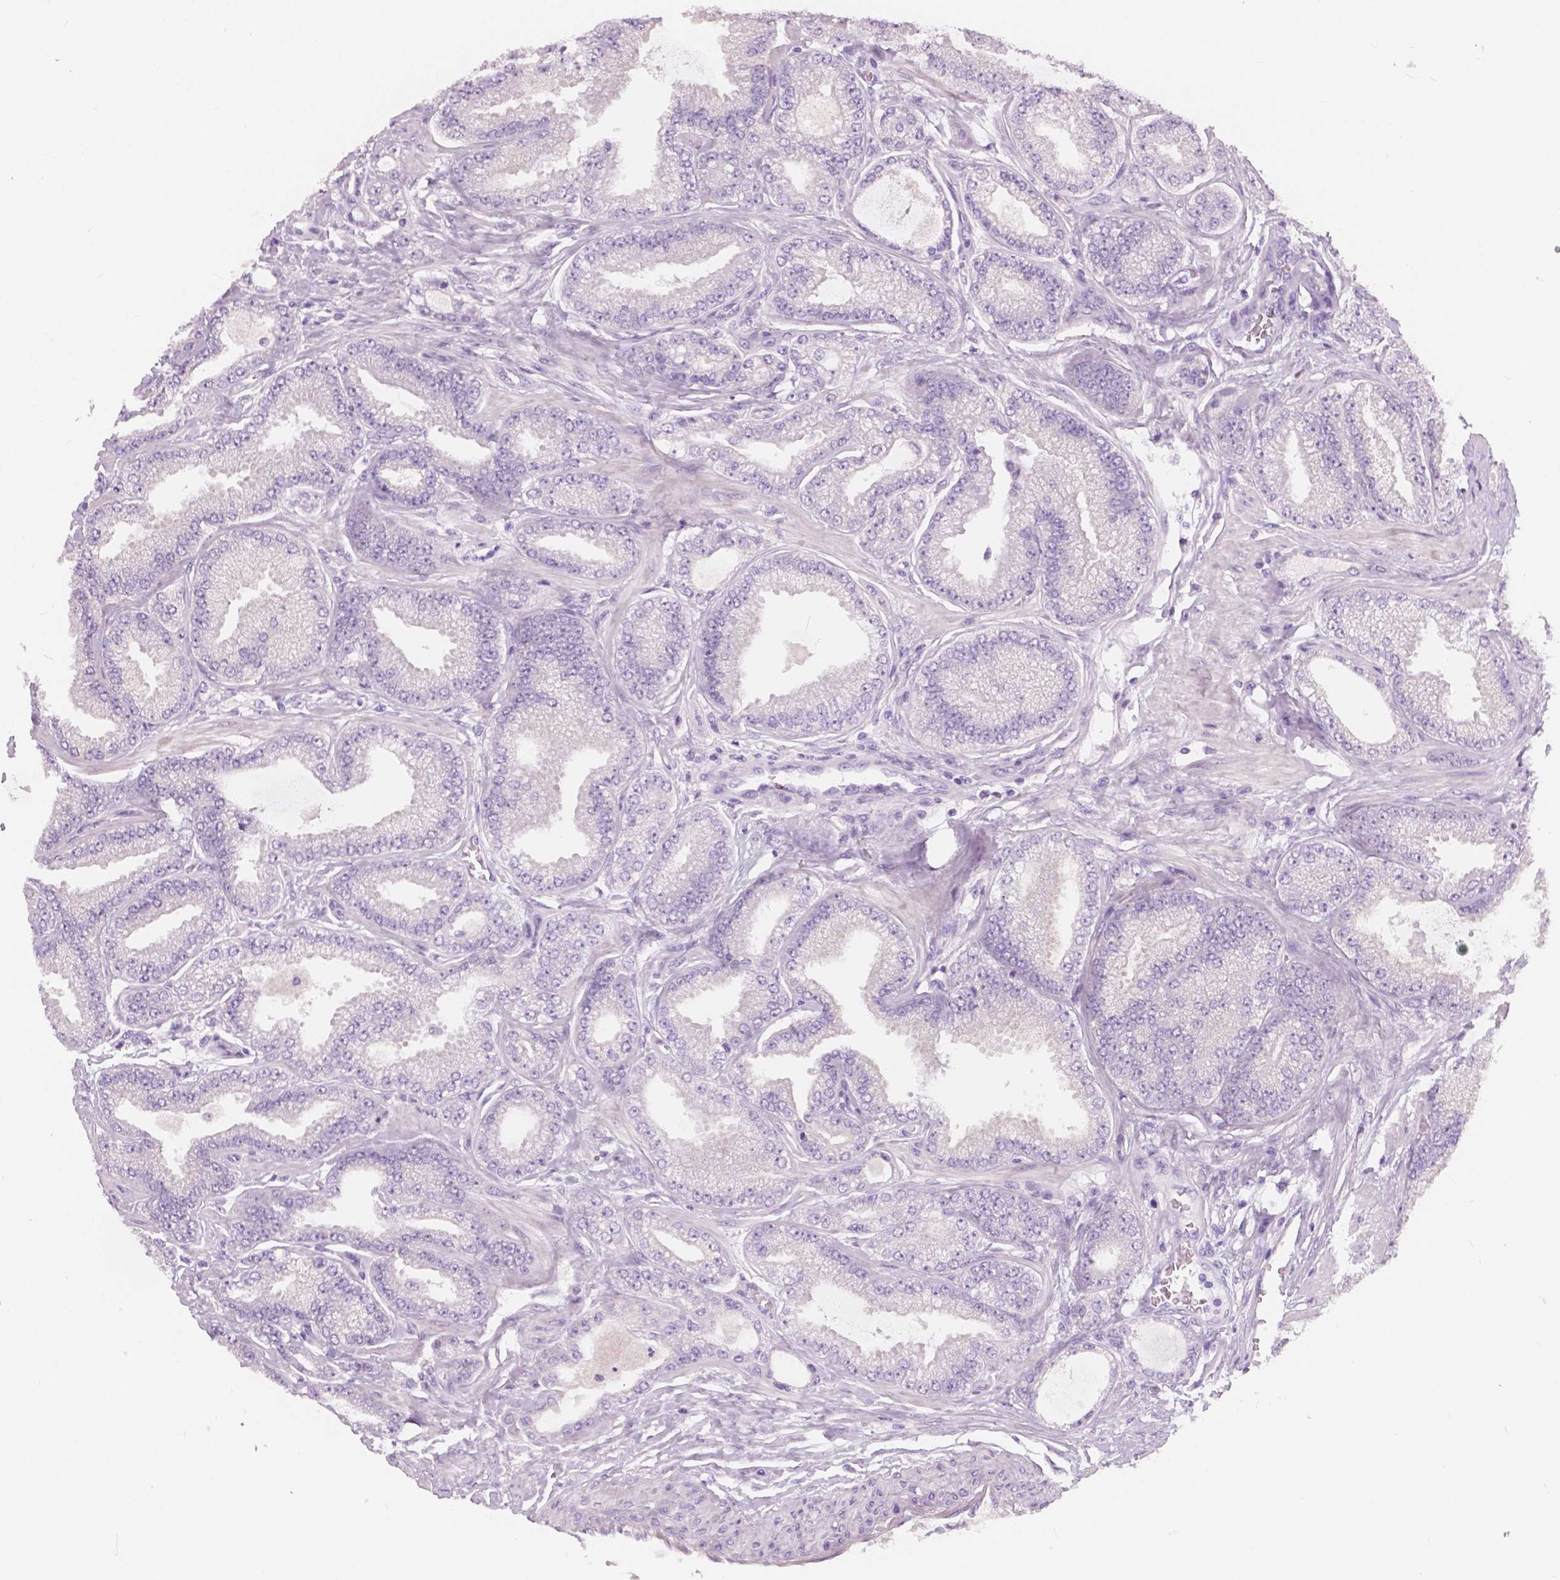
{"staining": {"intensity": "negative", "quantity": "none", "location": "none"}, "tissue": "prostate cancer", "cell_type": "Tumor cells", "image_type": "cancer", "snomed": [{"axis": "morphology", "description": "Adenocarcinoma, Low grade"}, {"axis": "topography", "description": "Prostate"}], "caption": "Immunohistochemistry (IHC) of human prostate adenocarcinoma (low-grade) shows no staining in tumor cells. The staining was performed using DAB (3,3'-diaminobenzidine) to visualize the protein expression in brown, while the nuclei were stained in blue with hematoxylin (Magnification: 20x).", "gene": "A4GNT", "patient": {"sex": "male", "age": 55}}